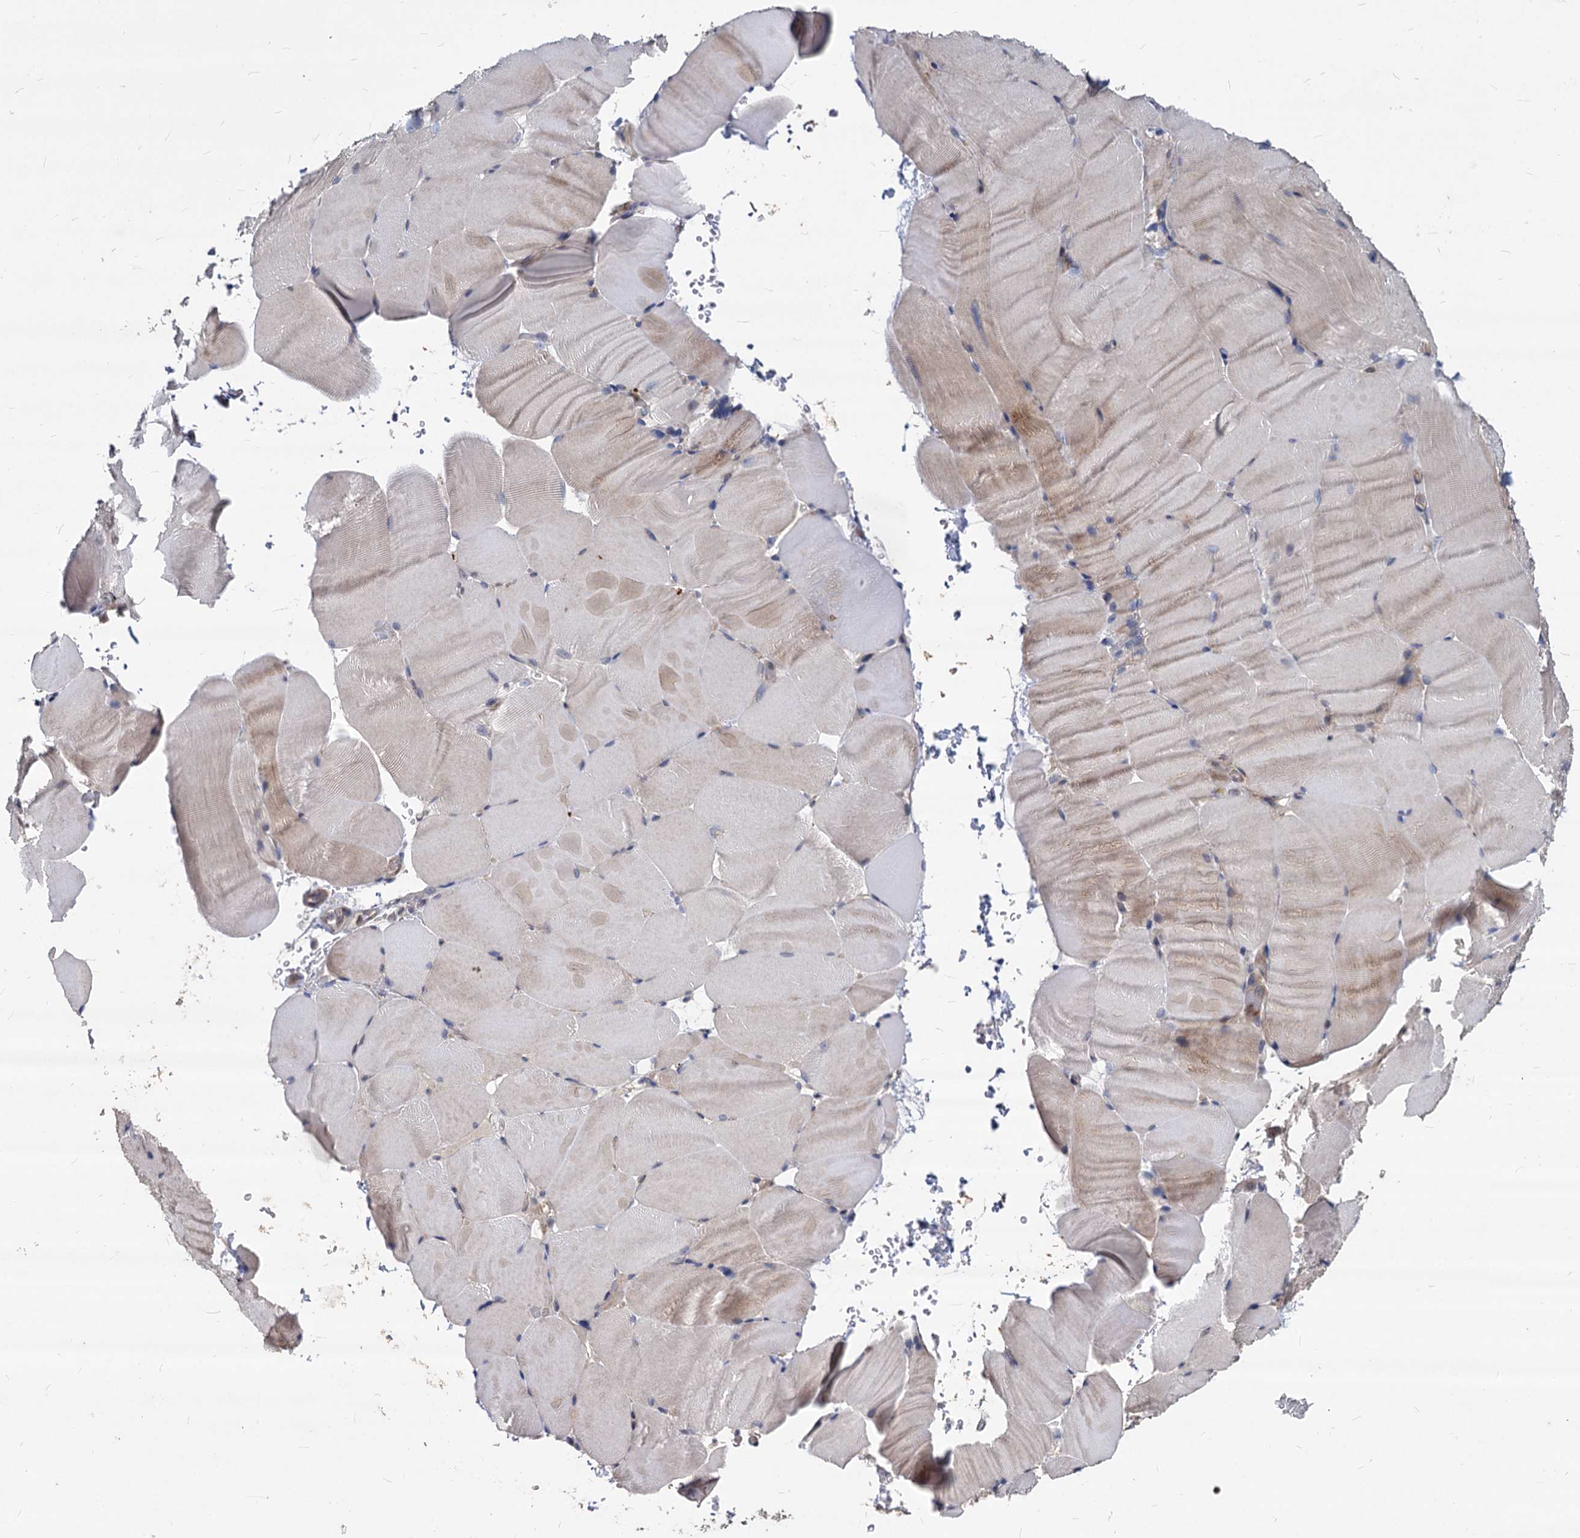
{"staining": {"intensity": "negative", "quantity": "none", "location": "none"}, "tissue": "skeletal muscle", "cell_type": "Myocytes", "image_type": "normal", "snomed": [{"axis": "morphology", "description": "Normal tissue, NOS"}, {"axis": "topography", "description": "Skeletal muscle"}, {"axis": "topography", "description": "Parathyroid gland"}], "caption": "IHC of normal human skeletal muscle shows no staining in myocytes.", "gene": "C11orf86", "patient": {"sex": "female", "age": 37}}